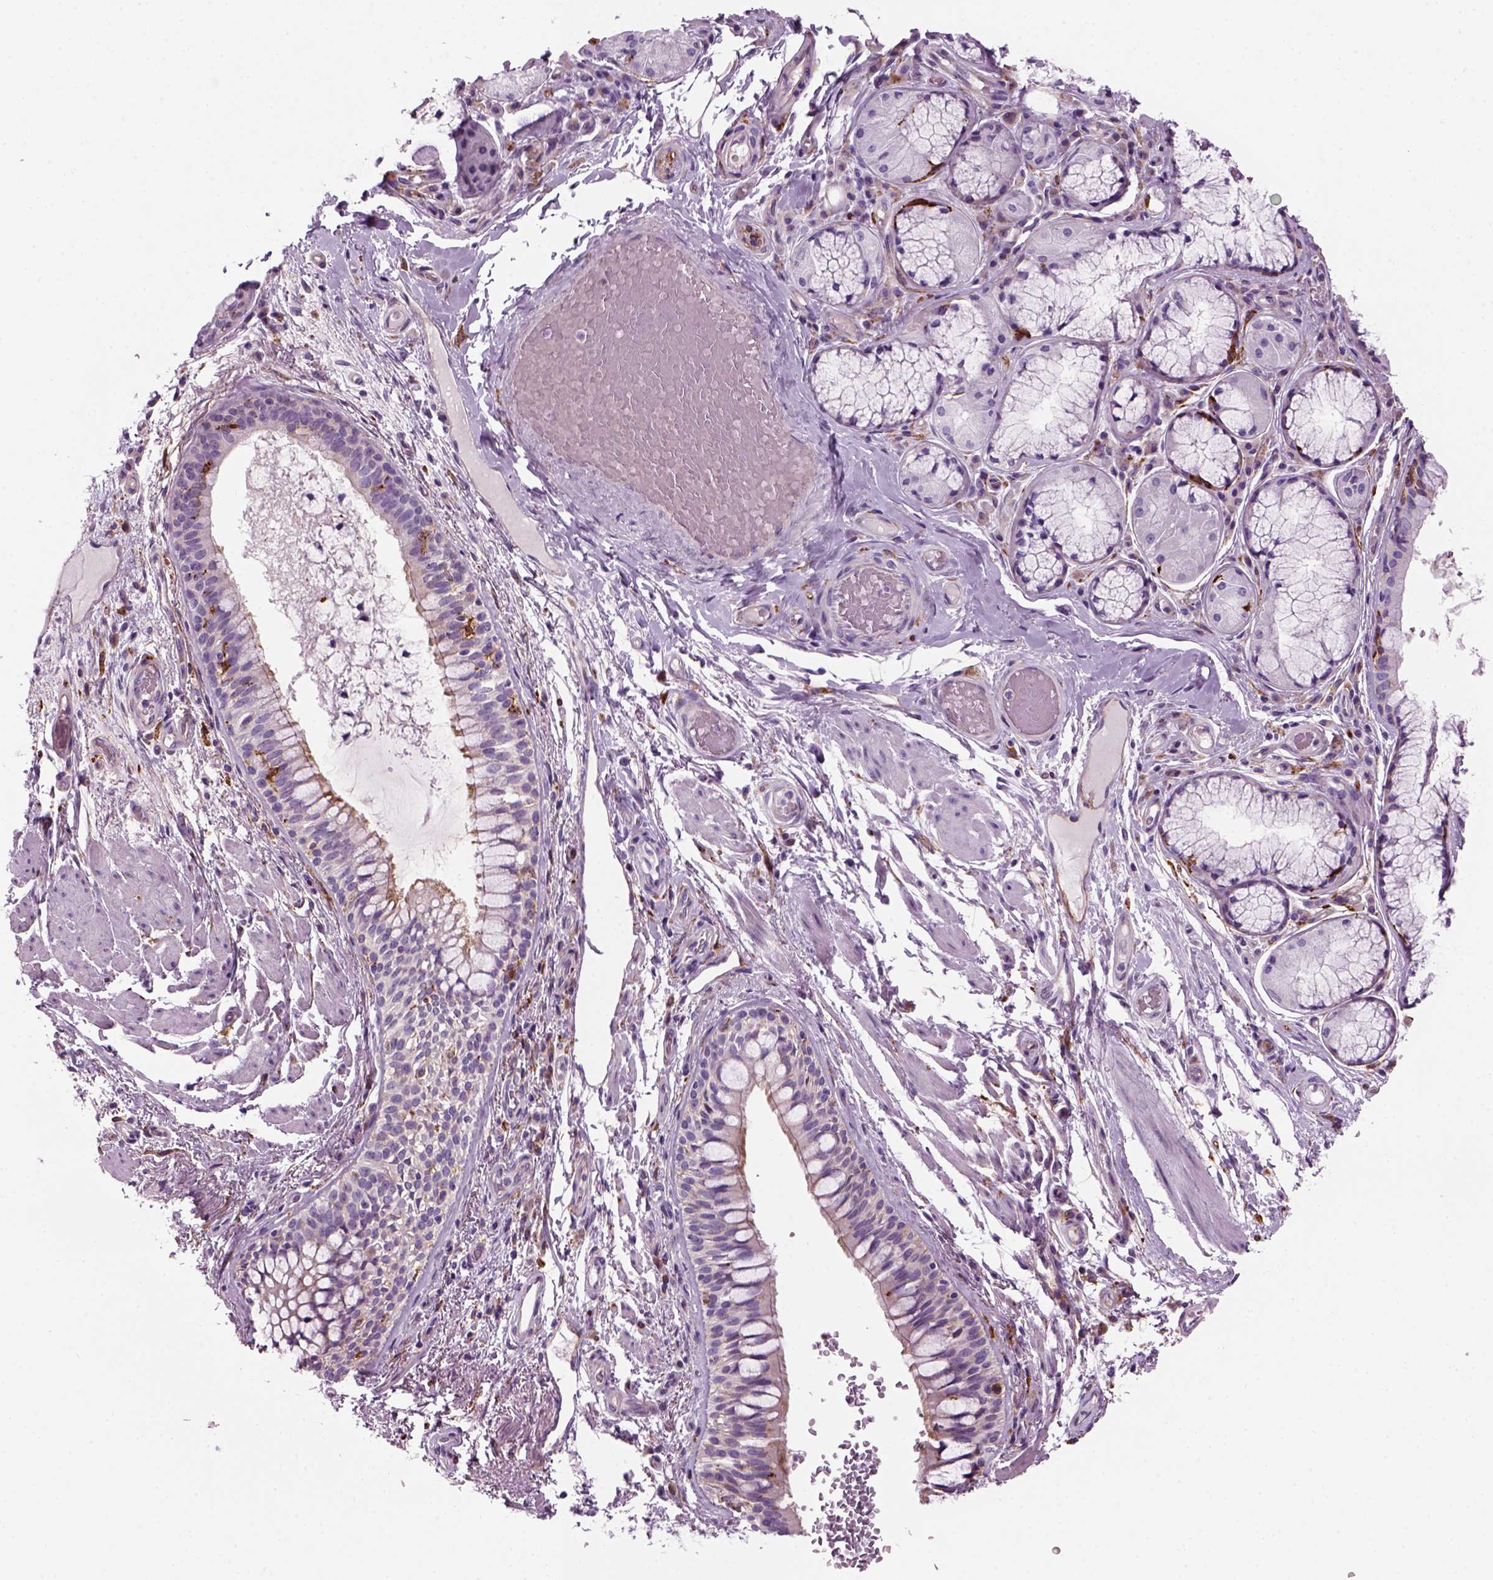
{"staining": {"intensity": "negative", "quantity": "none", "location": "none"}, "tissue": "adipose tissue", "cell_type": "Adipocytes", "image_type": "normal", "snomed": [{"axis": "morphology", "description": "Normal tissue, NOS"}, {"axis": "topography", "description": "Cartilage tissue"}, {"axis": "topography", "description": "Bronchus"}], "caption": "Image shows no significant protein staining in adipocytes of unremarkable adipose tissue. (Stains: DAB immunohistochemistry (IHC) with hematoxylin counter stain, Microscopy: brightfield microscopy at high magnification).", "gene": "MARCKS", "patient": {"sex": "male", "age": 64}}